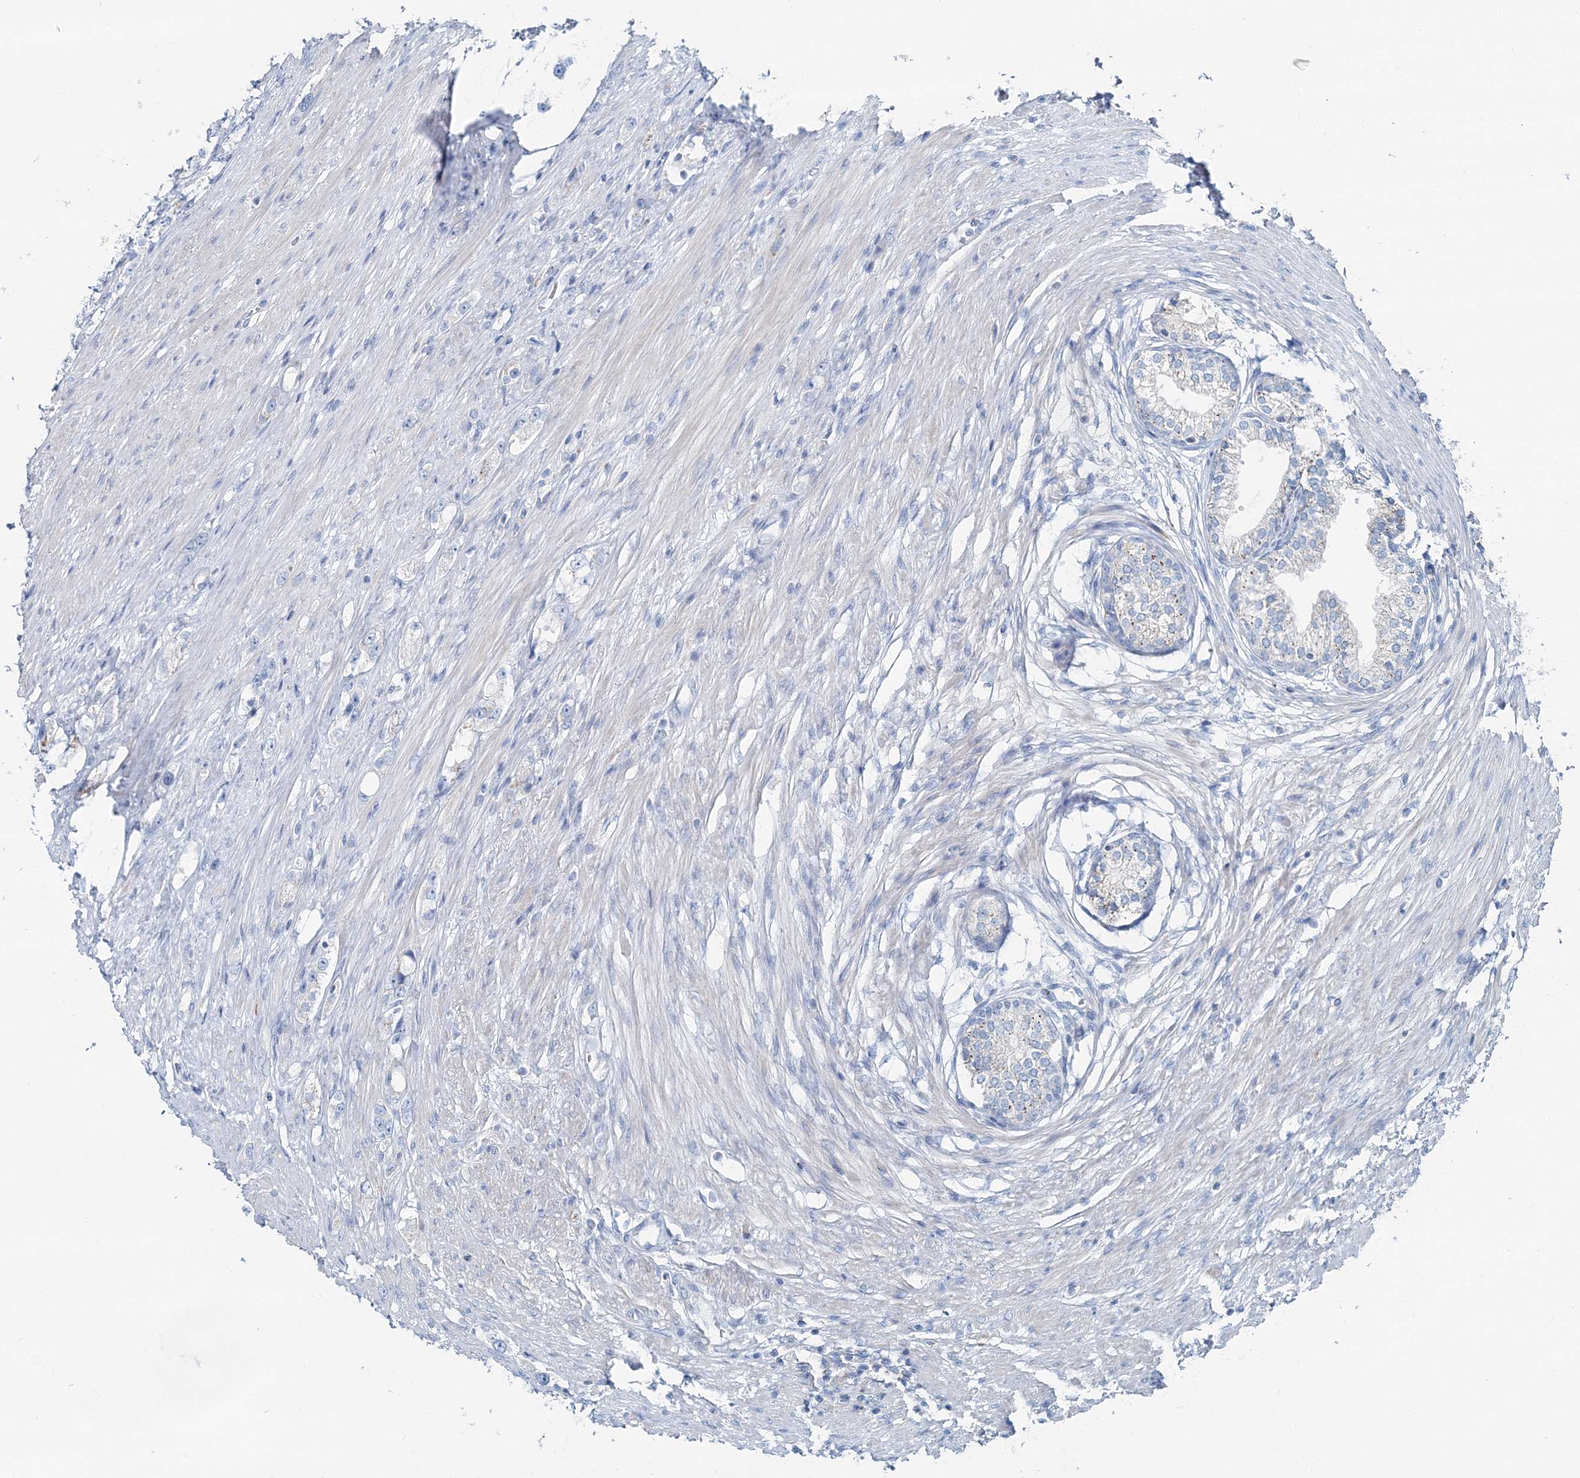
{"staining": {"intensity": "negative", "quantity": "none", "location": "none"}, "tissue": "prostate cancer", "cell_type": "Tumor cells", "image_type": "cancer", "snomed": [{"axis": "morphology", "description": "Adenocarcinoma, High grade"}, {"axis": "topography", "description": "Prostate"}], "caption": "Human prostate cancer (adenocarcinoma (high-grade)) stained for a protein using IHC demonstrates no expression in tumor cells.", "gene": "GABARAPL2", "patient": {"sex": "male", "age": 63}}